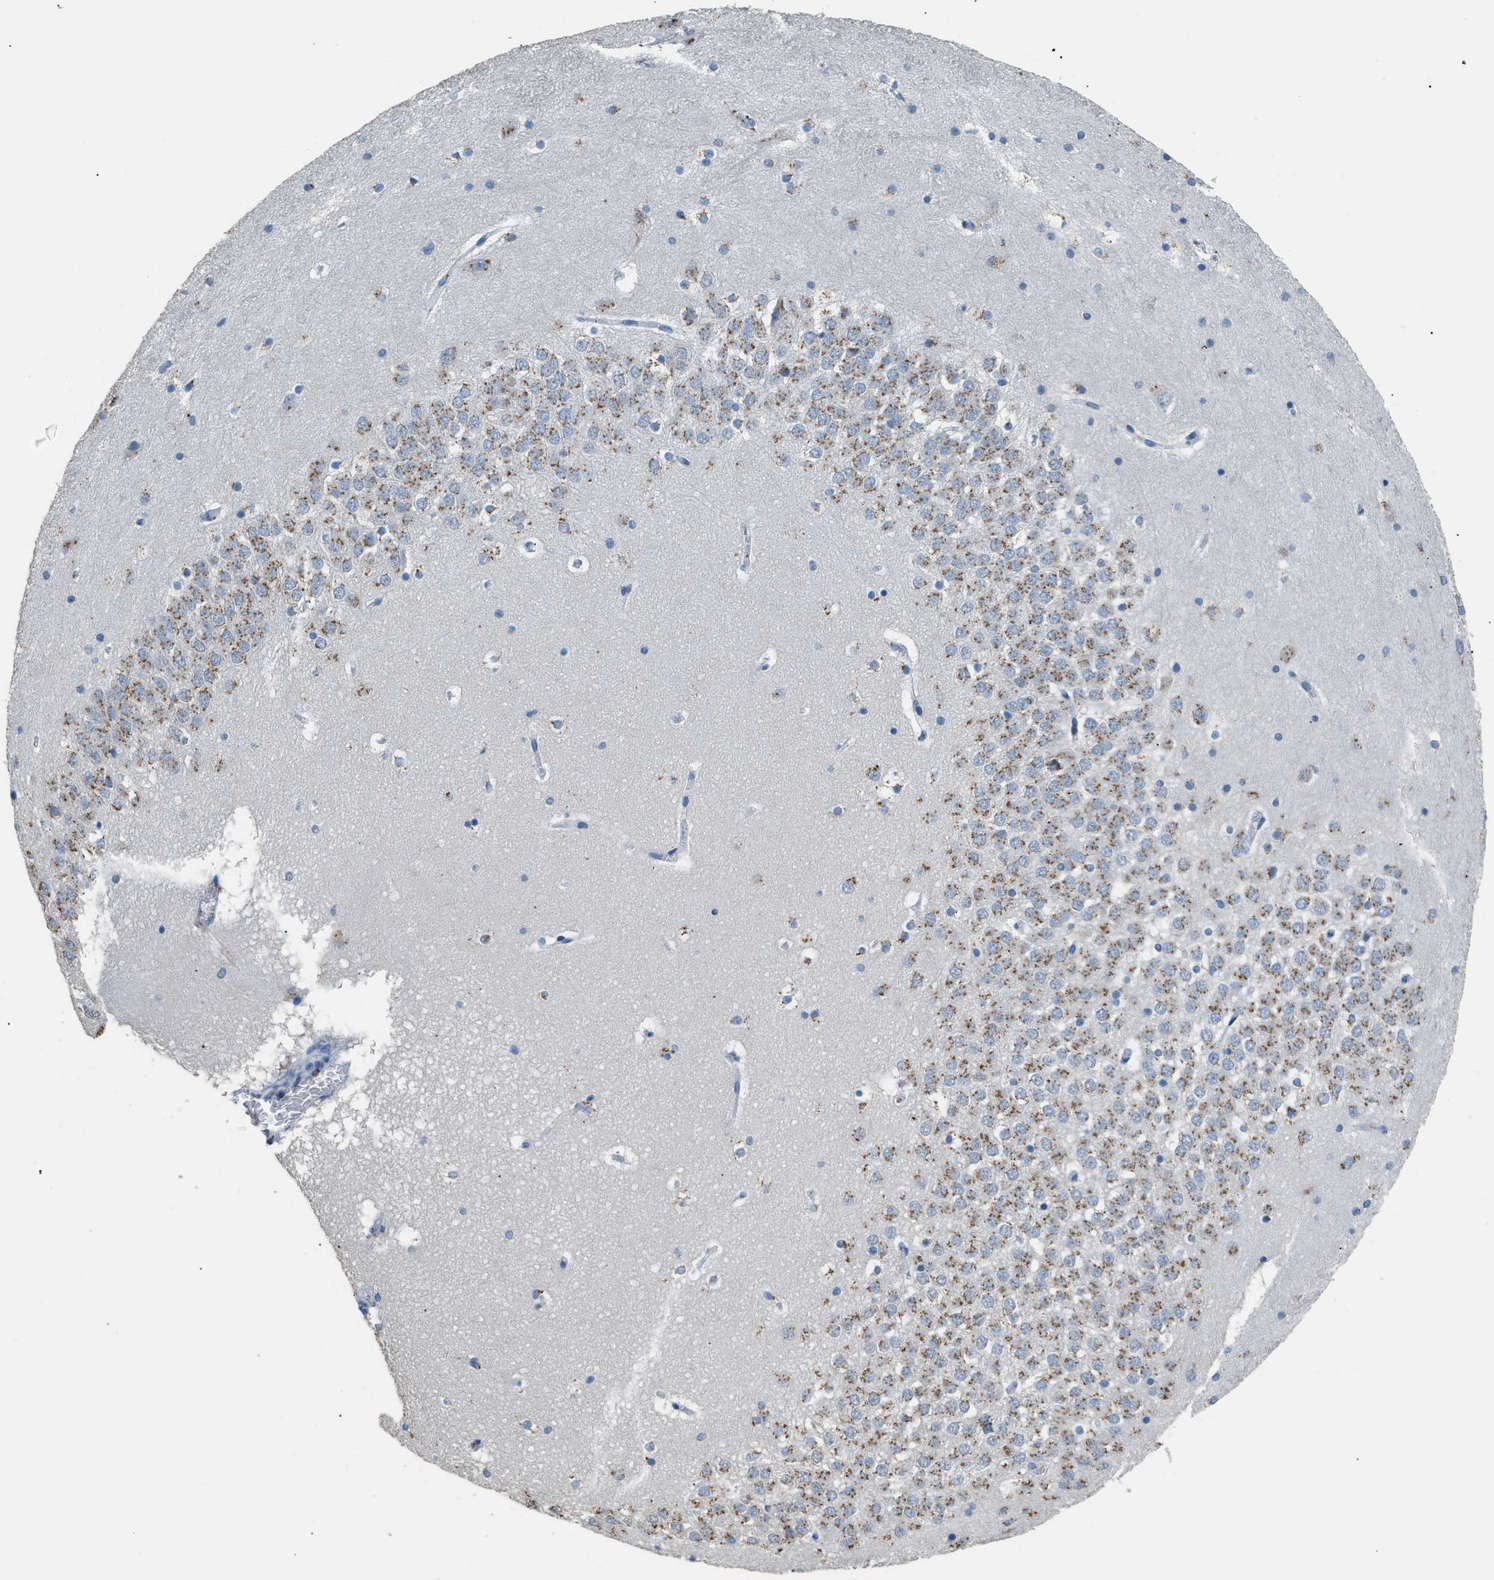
{"staining": {"intensity": "moderate", "quantity": "<25%", "location": "cytoplasmic/membranous"}, "tissue": "hippocampus", "cell_type": "Glial cells", "image_type": "normal", "snomed": [{"axis": "morphology", "description": "Normal tissue, NOS"}, {"axis": "topography", "description": "Hippocampus"}], "caption": "This histopathology image reveals immunohistochemistry (IHC) staining of benign human hippocampus, with low moderate cytoplasmic/membranous expression in about <25% of glial cells.", "gene": "GOLM1", "patient": {"sex": "male", "age": 45}}